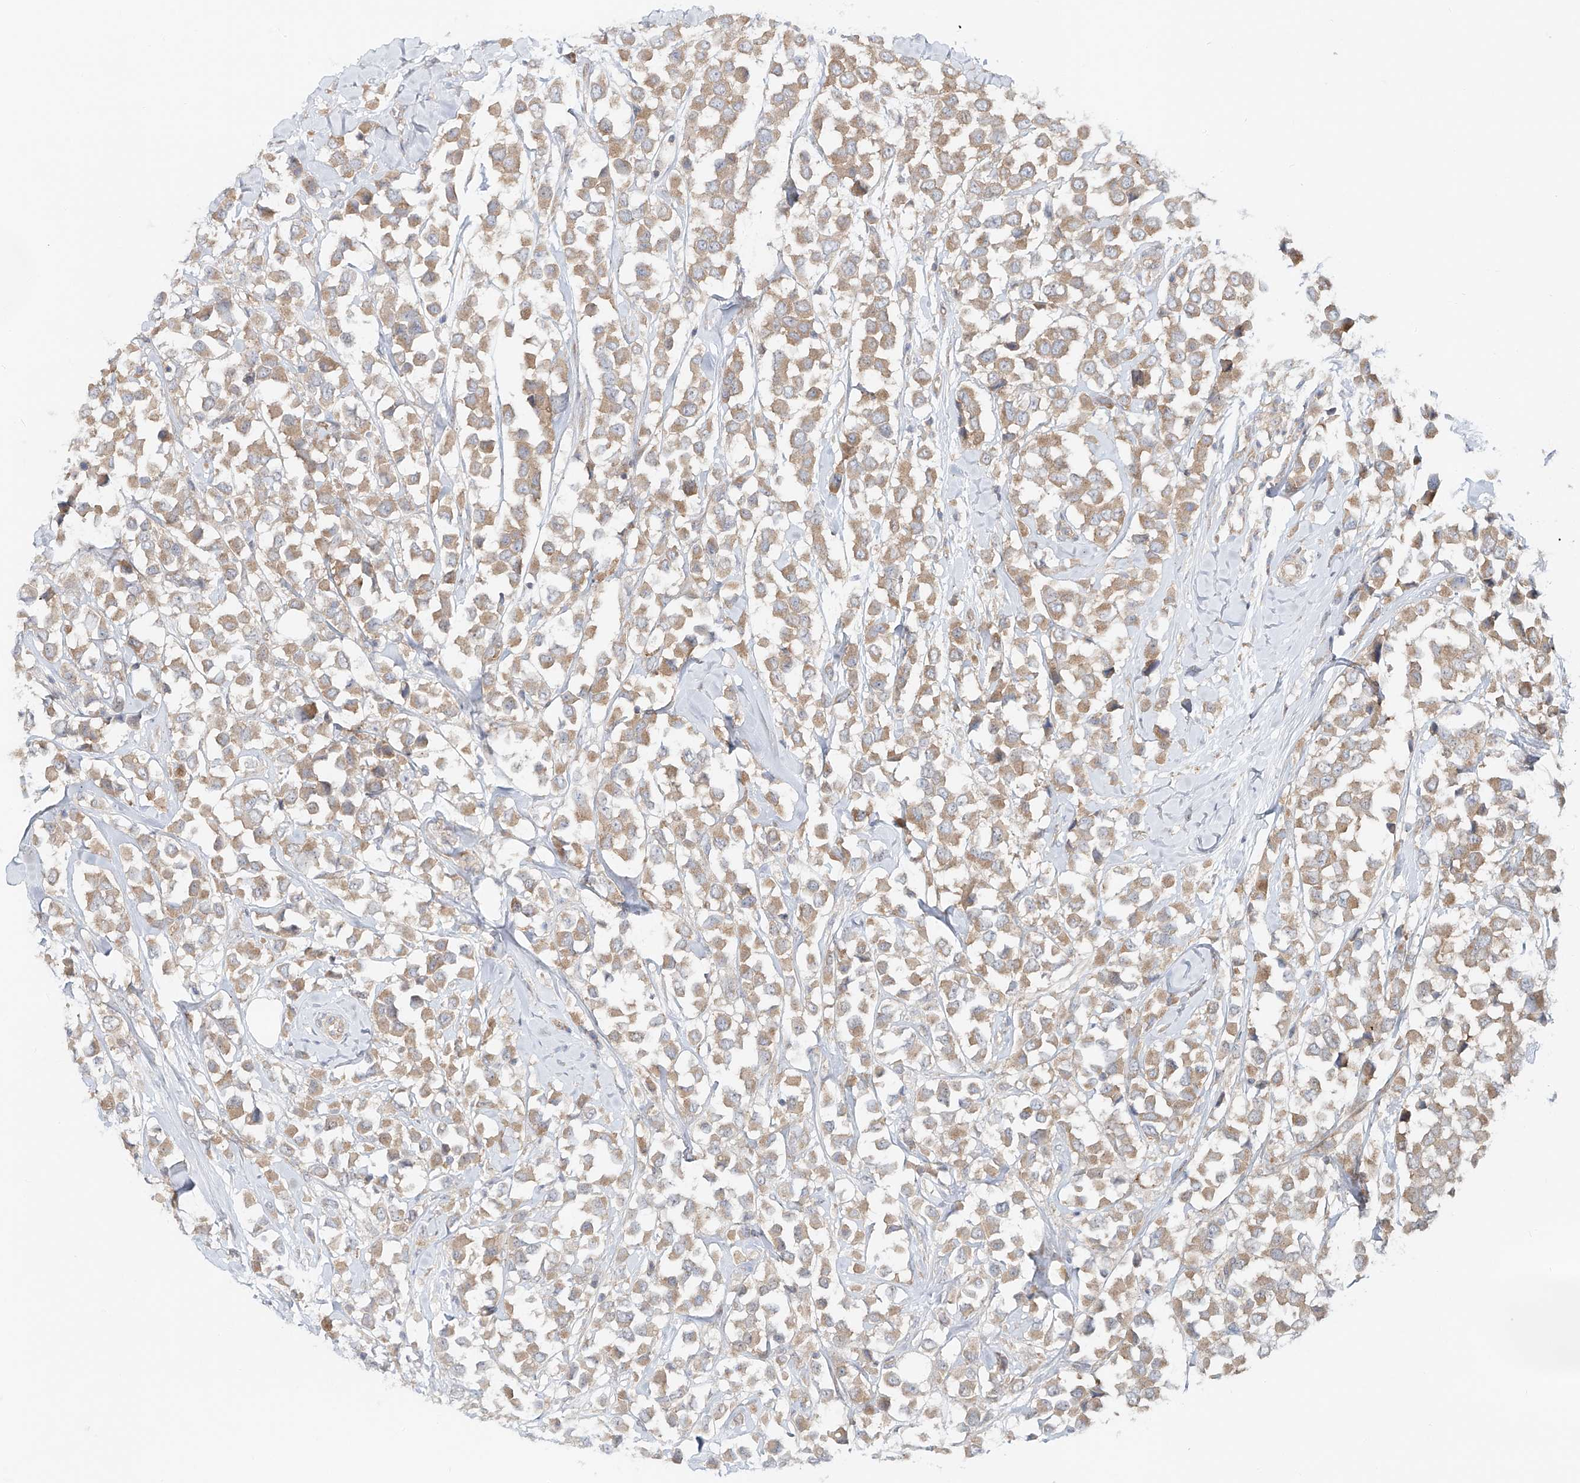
{"staining": {"intensity": "moderate", "quantity": ">75%", "location": "cytoplasmic/membranous"}, "tissue": "breast cancer", "cell_type": "Tumor cells", "image_type": "cancer", "snomed": [{"axis": "morphology", "description": "Duct carcinoma"}, {"axis": "topography", "description": "Breast"}], "caption": "Approximately >75% of tumor cells in breast cancer (intraductal carcinoma) display moderate cytoplasmic/membranous protein positivity as visualized by brown immunohistochemical staining.", "gene": "TJAP1", "patient": {"sex": "female", "age": 61}}